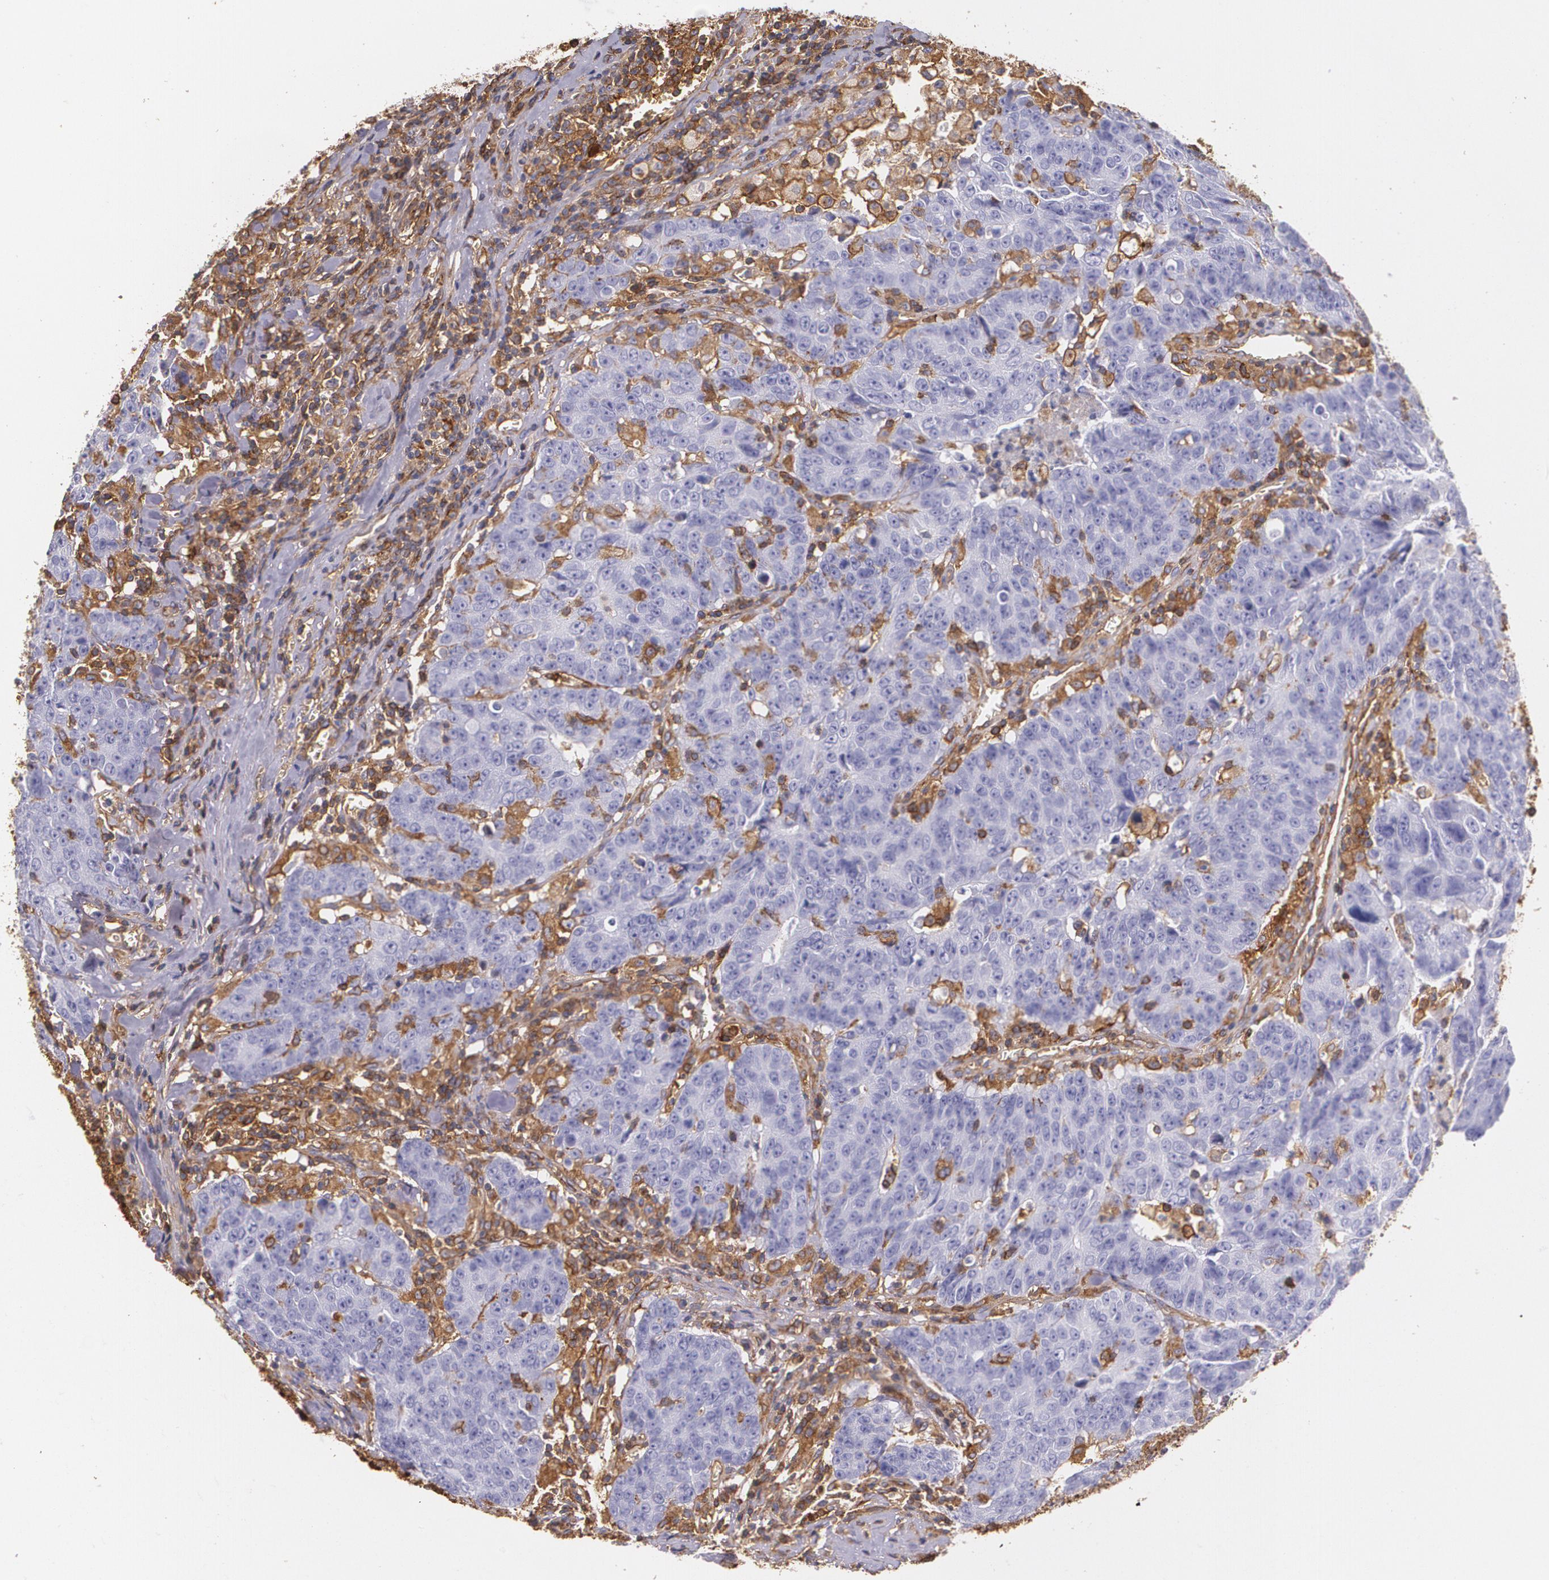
{"staining": {"intensity": "negative", "quantity": "none", "location": "none"}, "tissue": "colorectal cancer", "cell_type": "Tumor cells", "image_type": "cancer", "snomed": [{"axis": "morphology", "description": "Adenocarcinoma, NOS"}, {"axis": "topography", "description": "Colon"}], "caption": "DAB (3,3'-diaminobenzidine) immunohistochemical staining of human colorectal cancer shows no significant expression in tumor cells.", "gene": "B2M", "patient": {"sex": "female", "age": 53}}